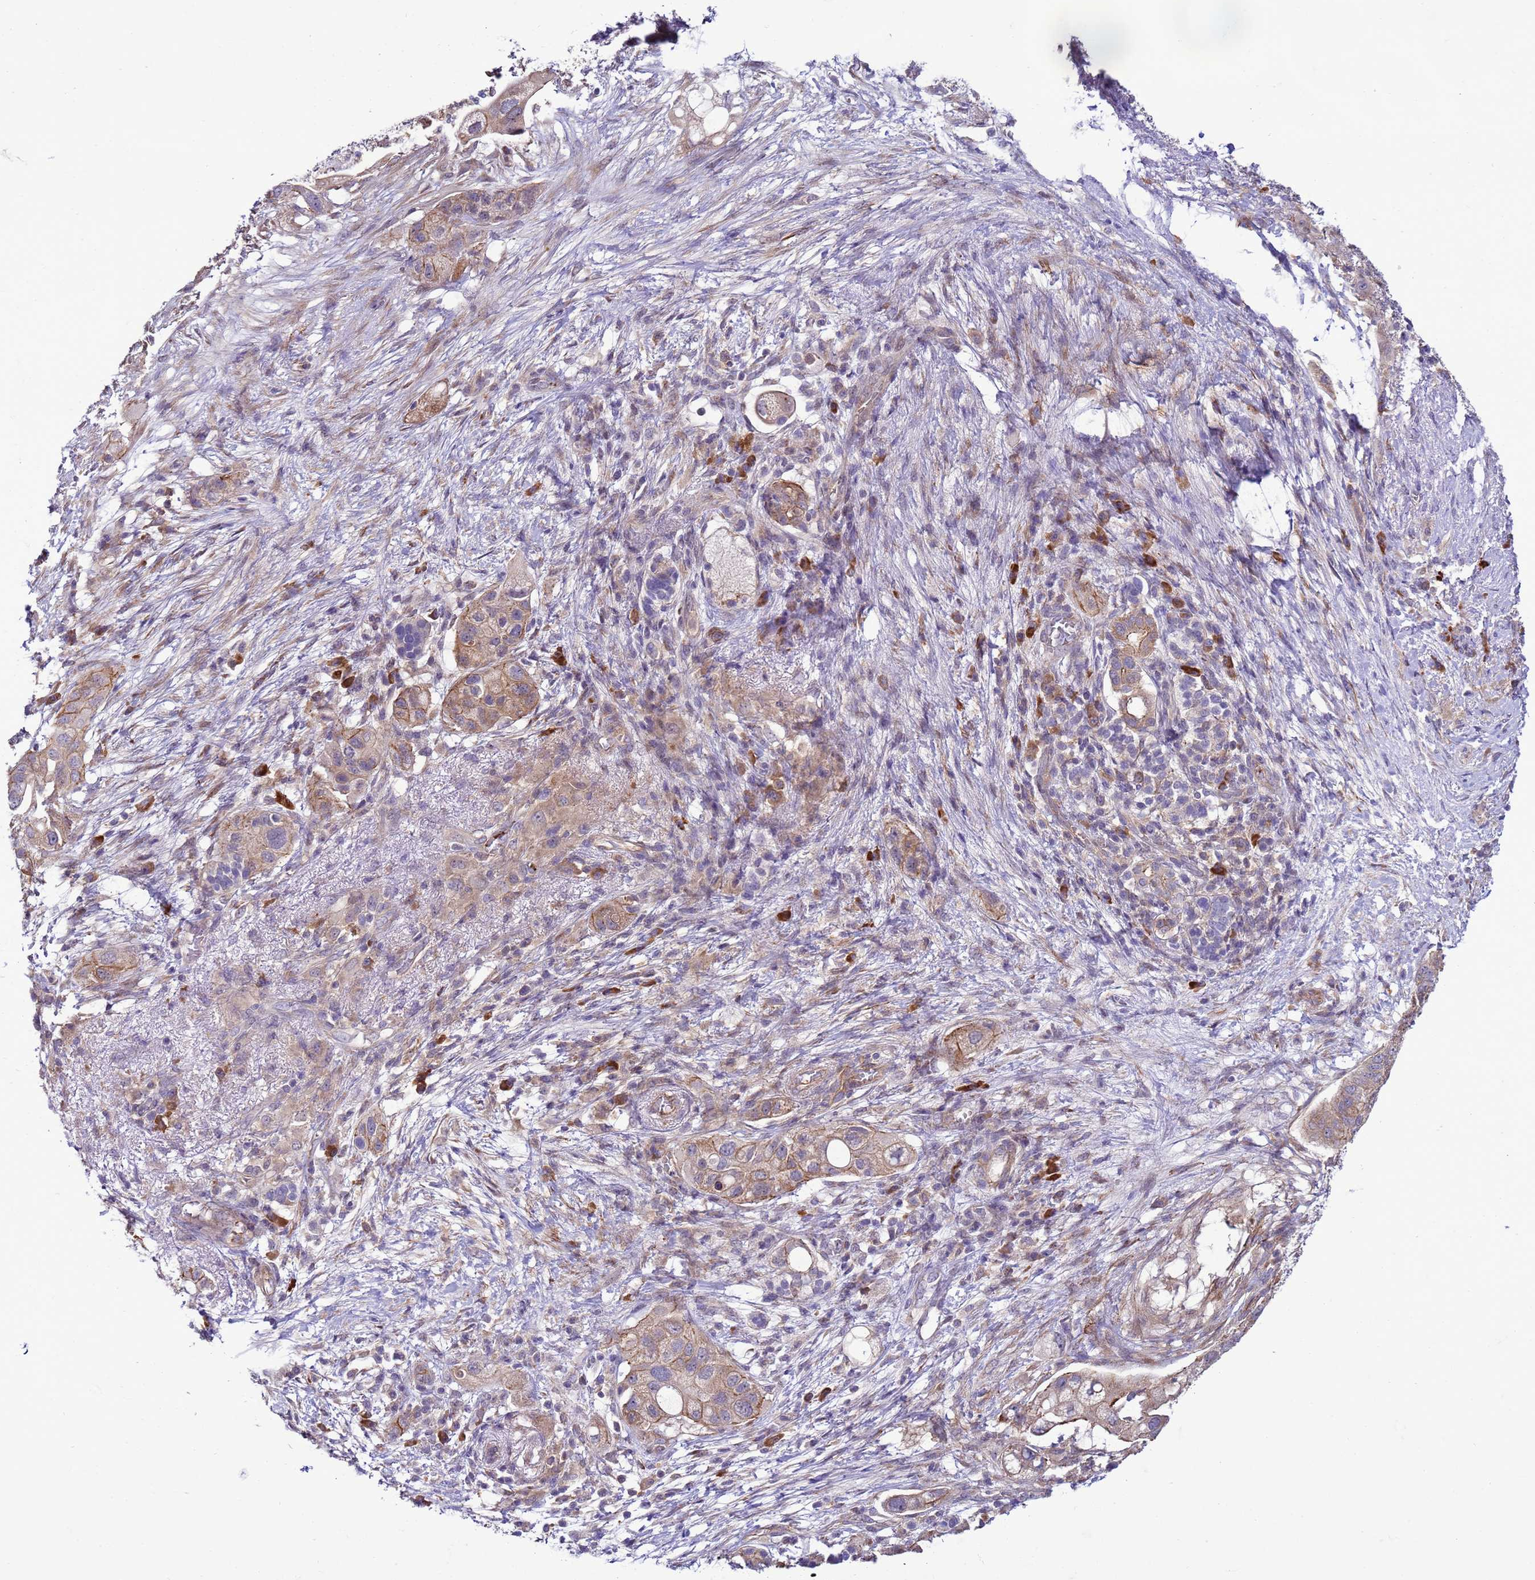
{"staining": {"intensity": "moderate", "quantity": "25%-75%", "location": "cytoplasmic/membranous"}, "tissue": "pancreatic cancer", "cell_type": "Tumor cells", "image_type": "cancer", "snomed": [{"axis": "morphology", "description": "Adenocarcinoma, NOS"}, {"axis": "topography", "description": "Pancreas"}], "caption": "Immunohistochemistry (IHC) of adenocarcinoma (pancreatic) reveals medium levels of moderate cytoplasmic/membranous staining in approximately 25%-75% of tumor cells.", "gene": "GEN1", "patient": {"sex": "female", "age": 72}}